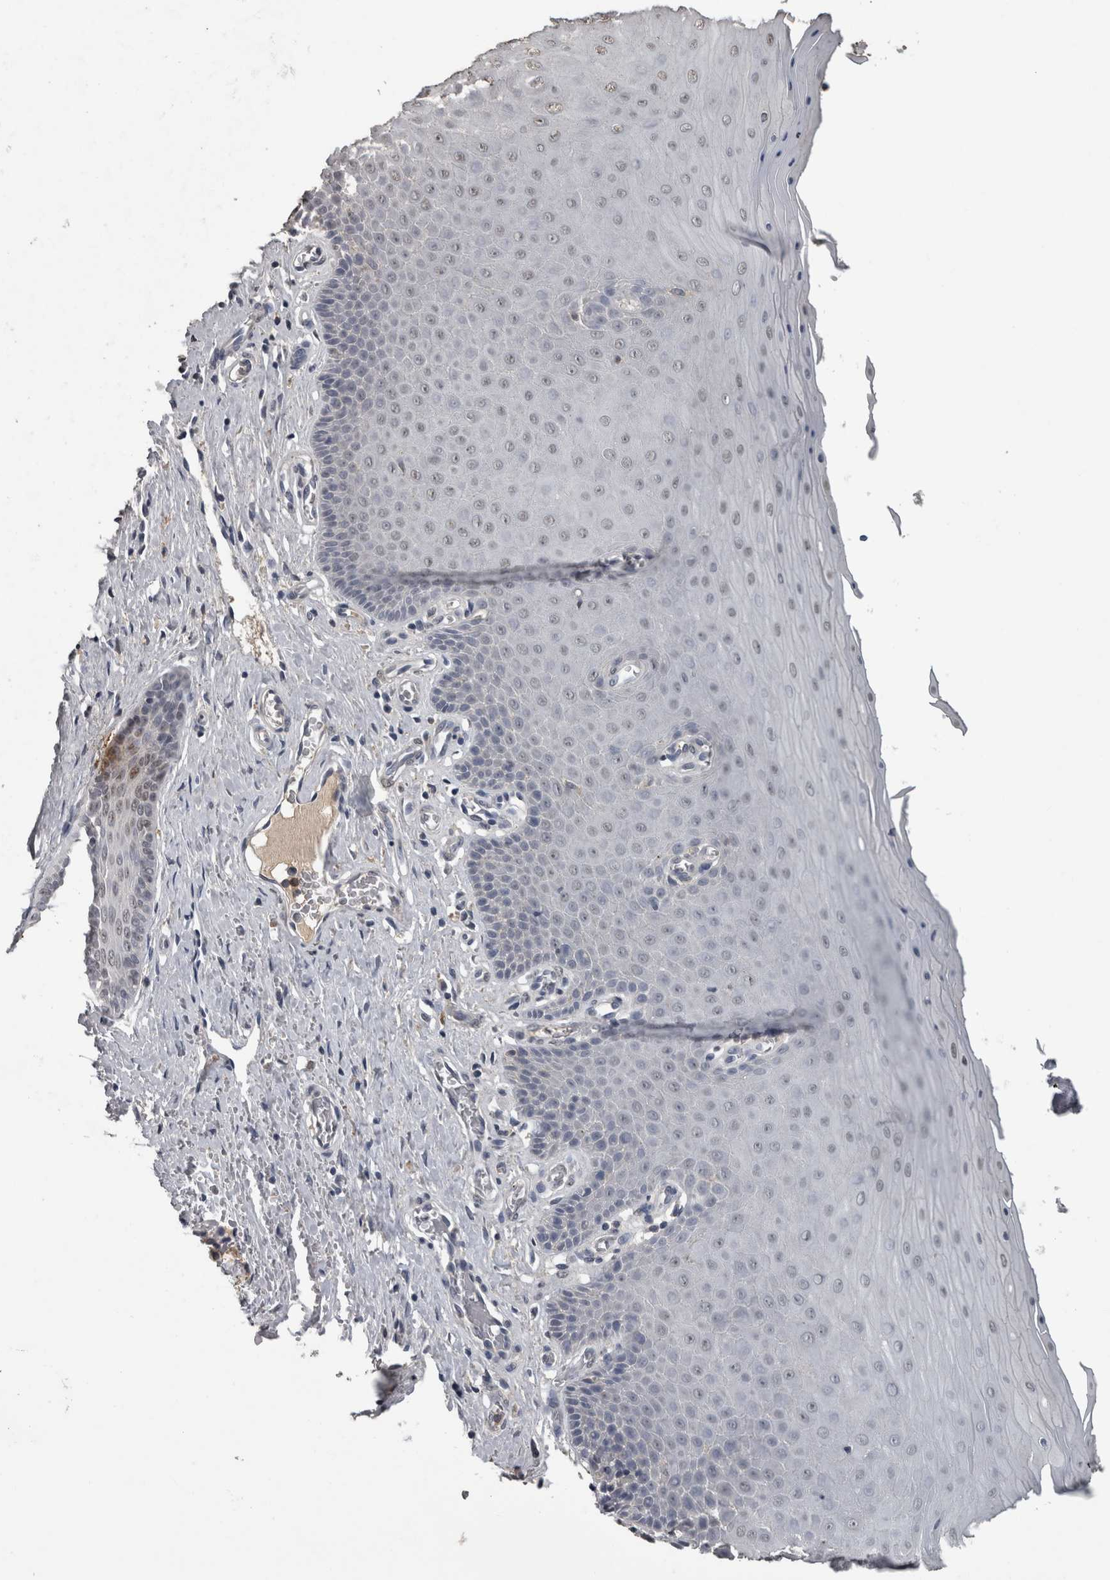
{"staining": {"intensity": "negative", "quantity": "none", "location": "none"}, "tissue": "cervix", "cell_type": "Glandular cells", "image_type": "normal", "snomed": [{"axis": "morphology", "description": "Normal tissue, NOS"}, {"axis": "topography", "description": "Cervix"}], "caption": "High power microscopy photomicrograph of an IHC image of normal cervix, revealing no significant positivity in glandular cells.", "gene": "PIK3AP1", "patient": {"sex": "female", "age": 55}}